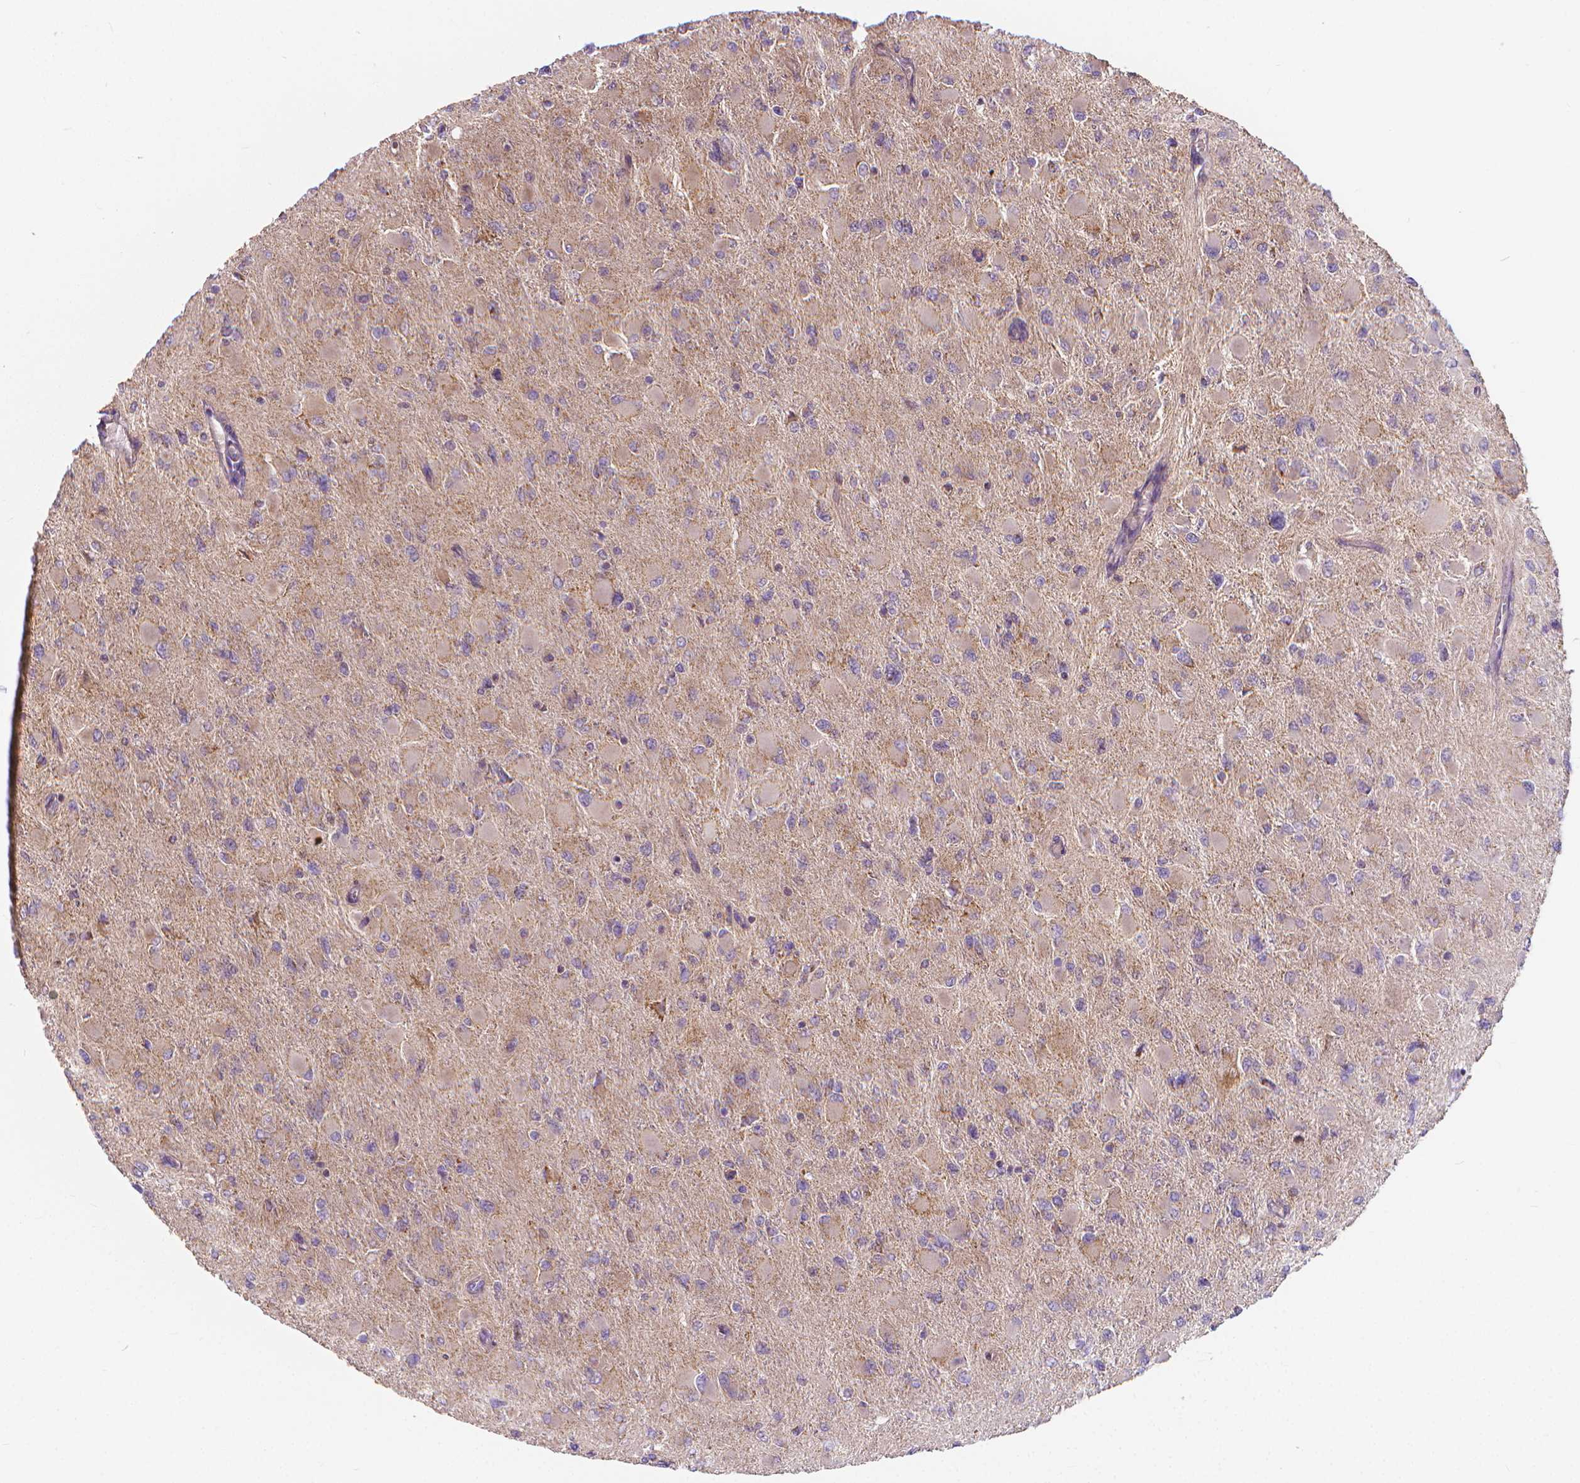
{"staining": {"intensity": "weak", "quantity": "<25%", "location": "cytoplasmic/membranous"}, "tissue": "glioma", "cell_type": "Tumor cells", "image_type": "cancer", "snomed": [{"axis": "morphology", "description": "Glioma, malignant, High grade"}, {"axis": "topography", "description": "Cerebral cortex"}], "caption": "Tumor cells show no significant protein expression in glioma. Brightfield microscopy of immunohistochemistry (IHC) stained with DAB (3,3'-diaminobenzidine) (brown) and hematoxylin (blue), captured at high magnification.", "gene": "SNCAIP", "patient": {"sex": "female", "age": 36}}